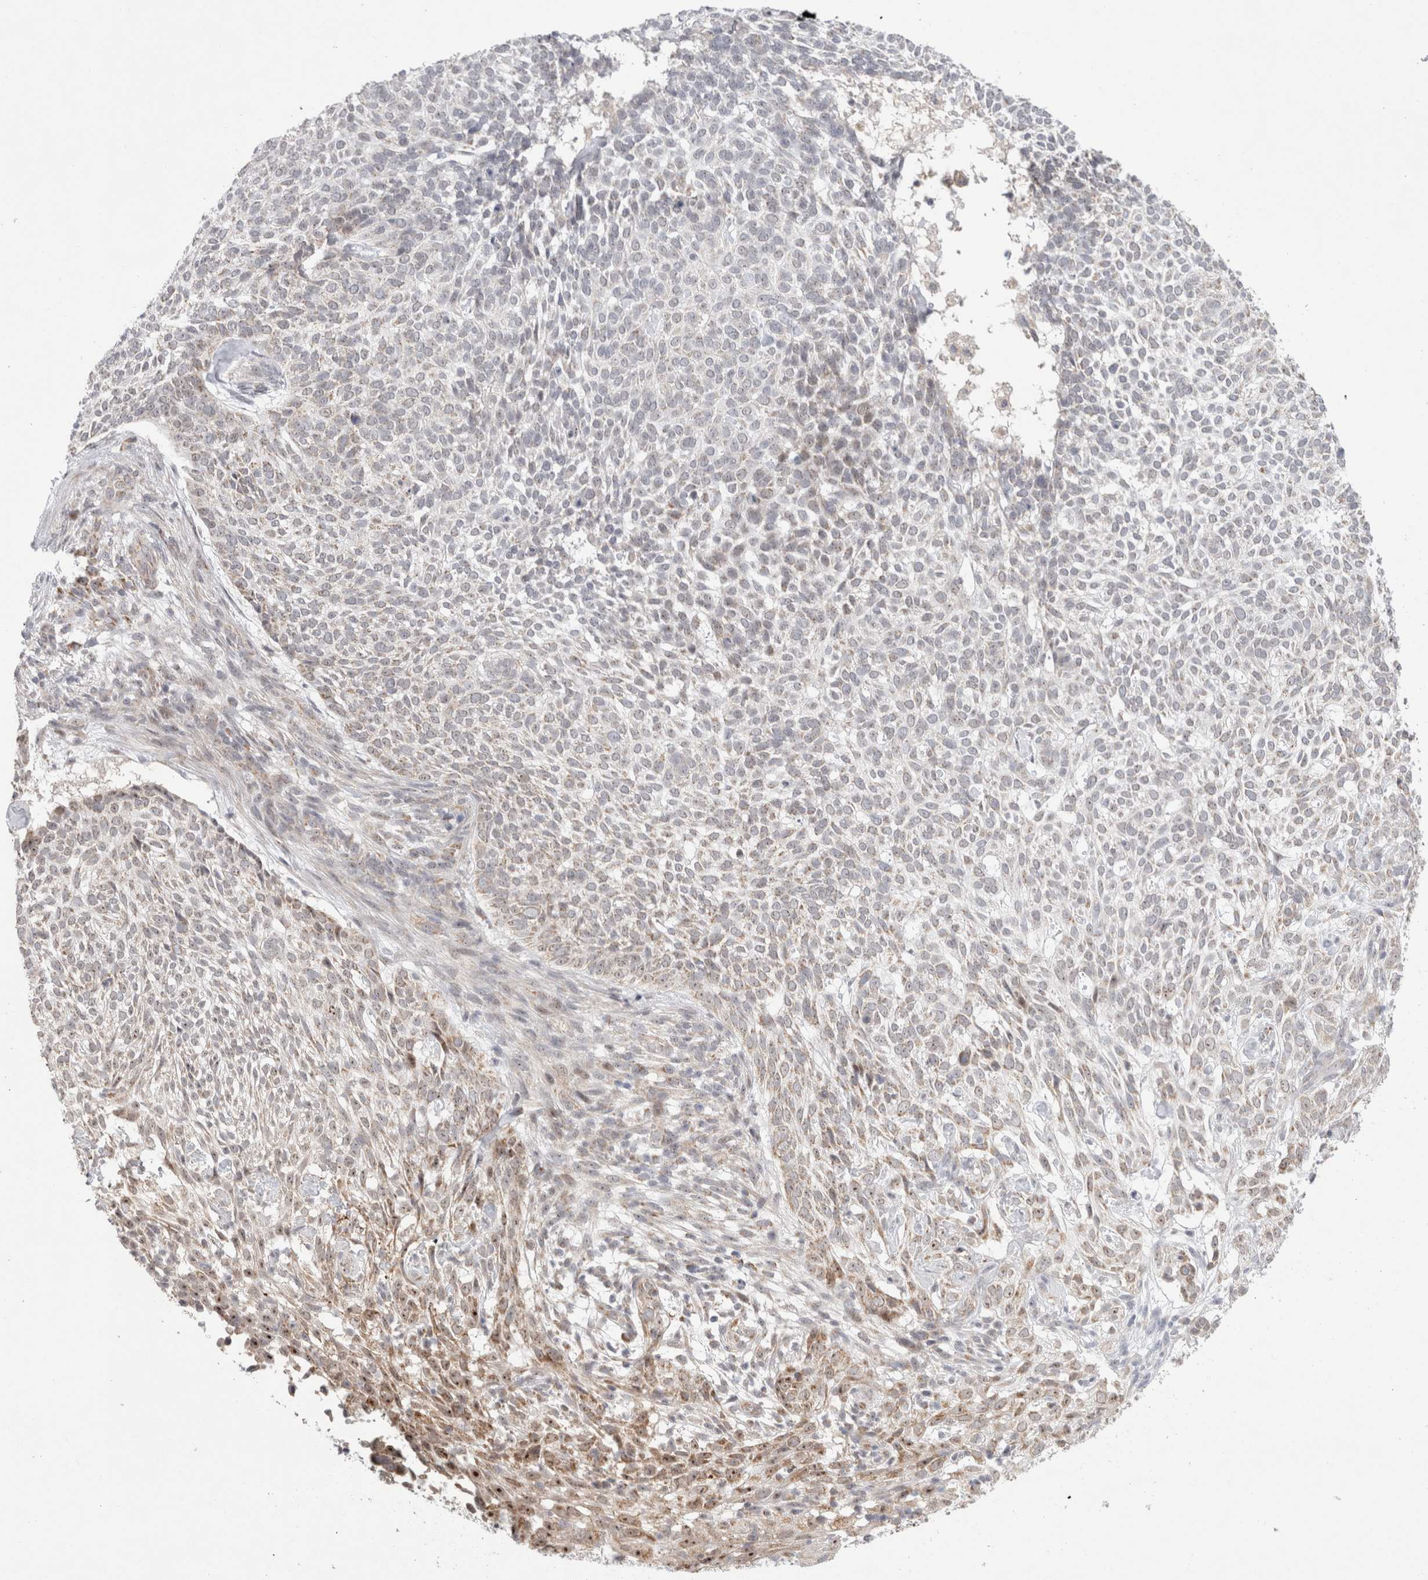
{"staining": {"intensity": "moderate", "quantity": "<25%", "location": "cytoplasmic/membranous,nuclear"}, "tissue": "skin cancer", "cell_type": "Tumor cells", "image_type": "cancer", "snomed": [{"axis": "morphology", "description": "Basal cell carcinoma"}, {"axis": "topography", "description": "Skin"}], "caption": "IHC (DAB (3,3'-diaminobenzidine)) staining of human skin basal cell carcinoma exhibits moderate cytoplasmic/membranous and nuclear protein expression in about <25% of tumor cells.", "gene": "MRPL37", "patient": {"sex": "female", "age": 64}}